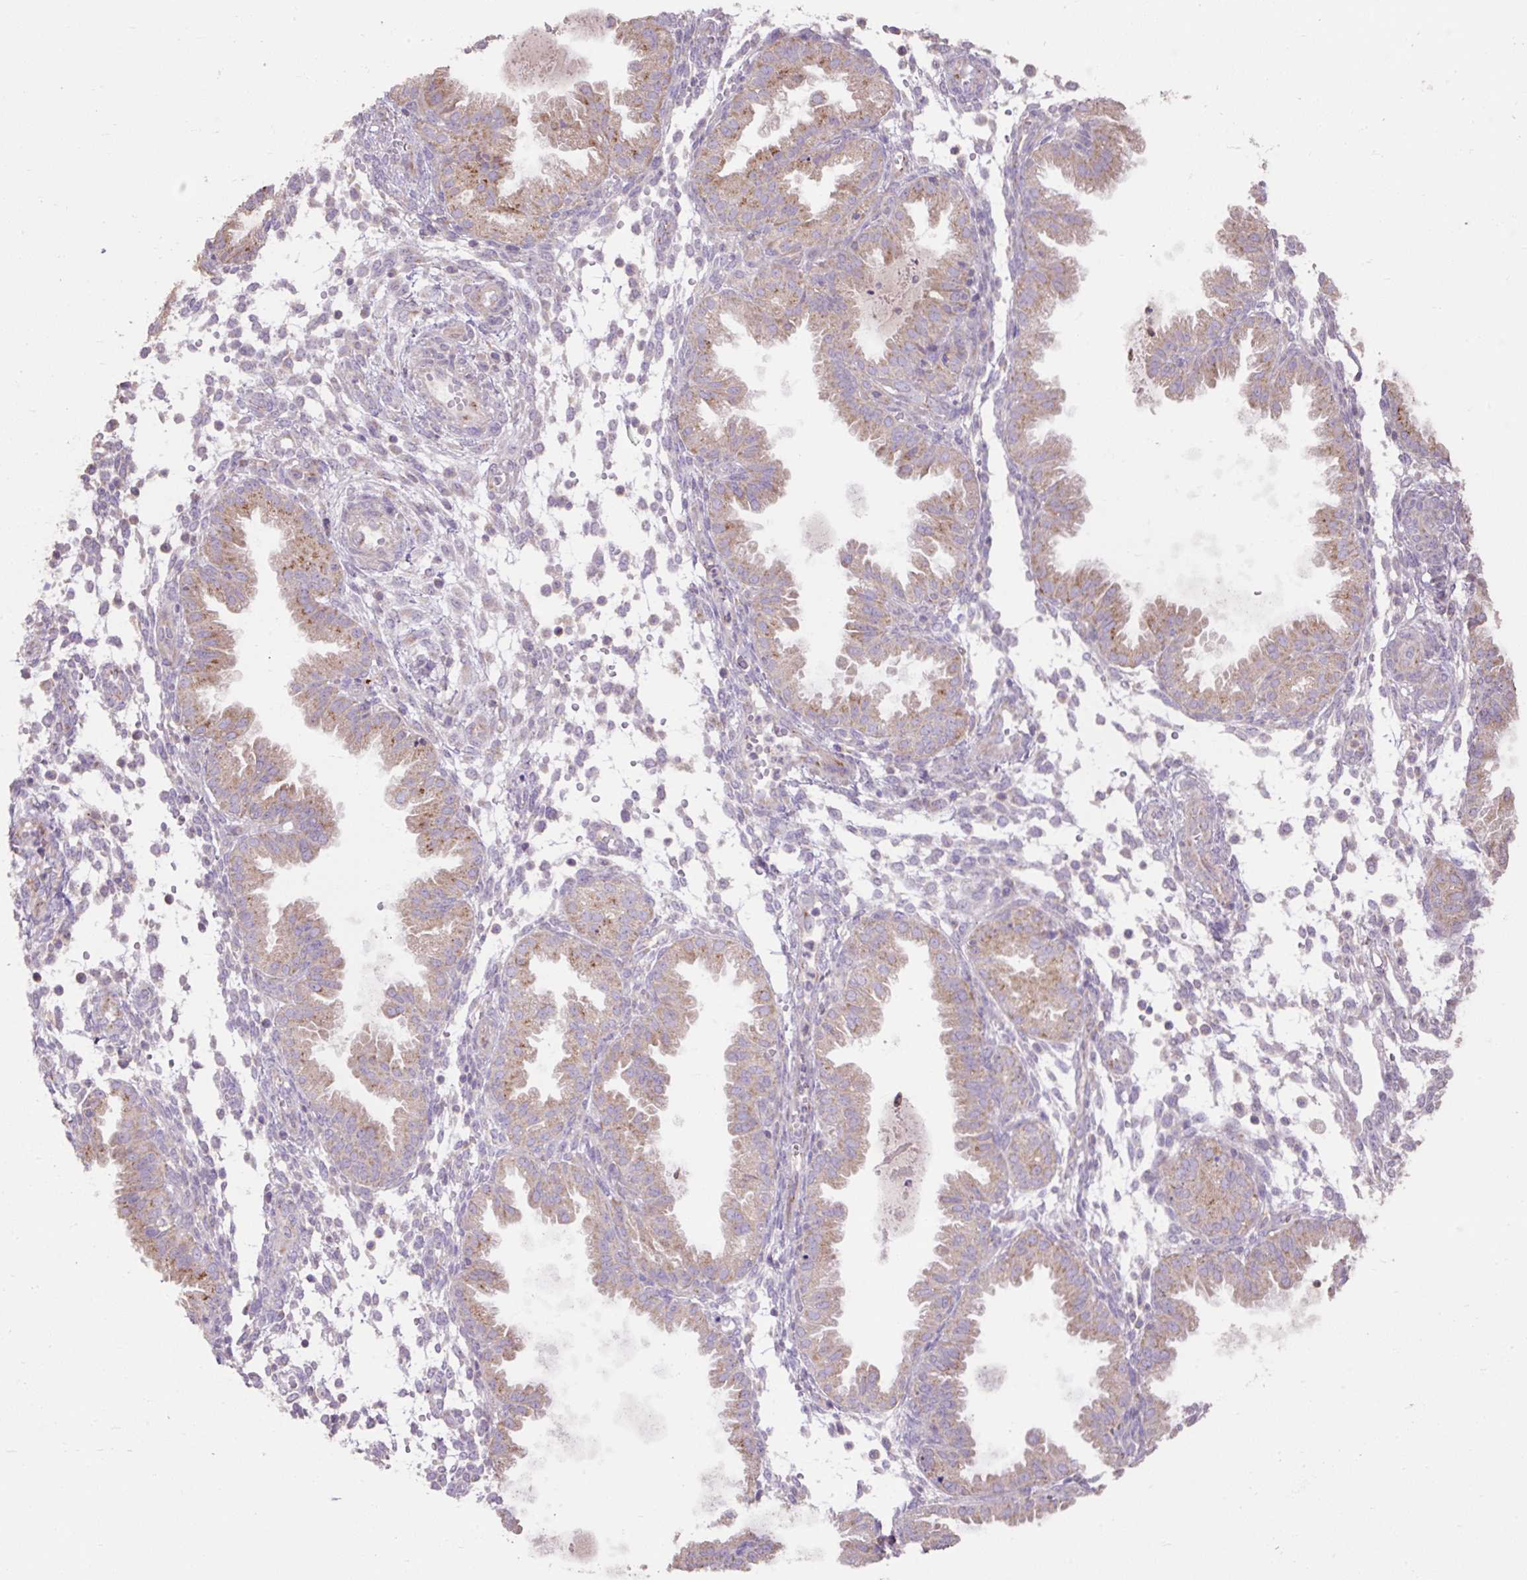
{"staining": {"intensity": "negative", "quantity": "none", "location": "none"}, "tissue": "endometrium", "cell_type": "Cells in endometrial stroma", "image_type": "normal", "snomed": [{"axis": "morphology", "description": "Normal tissue, NOS"}, {"axis": "topography", "description": "Endometrium"}], "caption": "An immunohistochemistry photomicrograph of benign endometrium is shown. There is no staining in cells in endometrial stroma of endometrium. (DAB immunohistochemistry (IHC) with hematoxylin counter stain).", "gene": "ABR", "patient": {"sex": "female", "age": 33}}